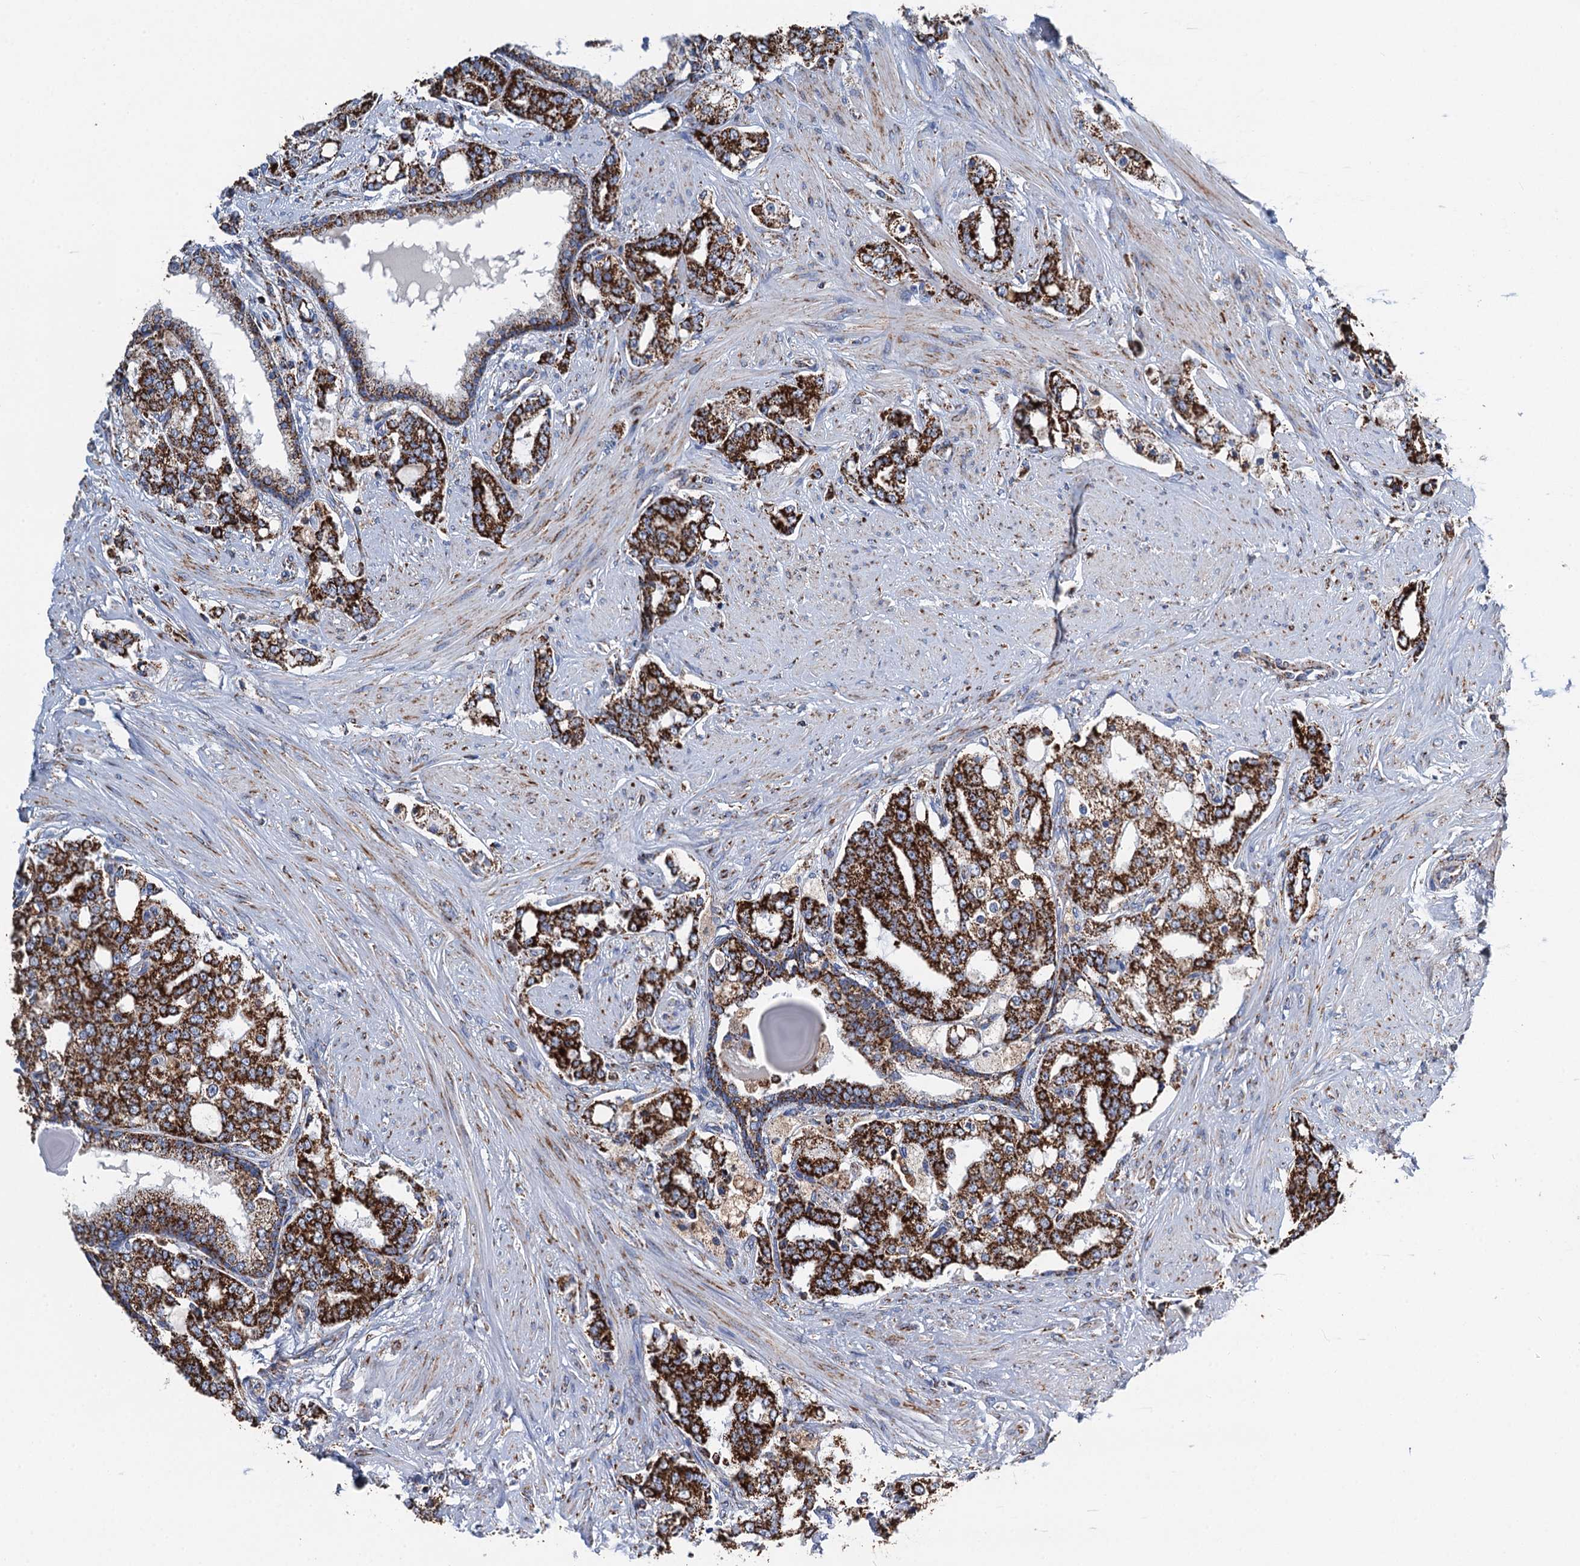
{"staining": {"intensity": "strong", "quantity": ">75%", "location": "cytoplasmic/membranous"}, "tissue": "prostate cancer", "cell_type": "Tumor cells", "image_type": "cancer", "snomed": [{"axis": "morphology", "description": "Adenocarcinoma, High grade"}, {"axis": "topography", "description": "Prostate"}], "caption": "Human prostate cancer (adenocarcinoma (high-grade)) stained for a protein (brown) exhibits strong cytoplasmic/membranous positive expression in approximately >75% of tumor cells.", "gene": "IVD", "patient": {"sex": "male", "age": 64}}